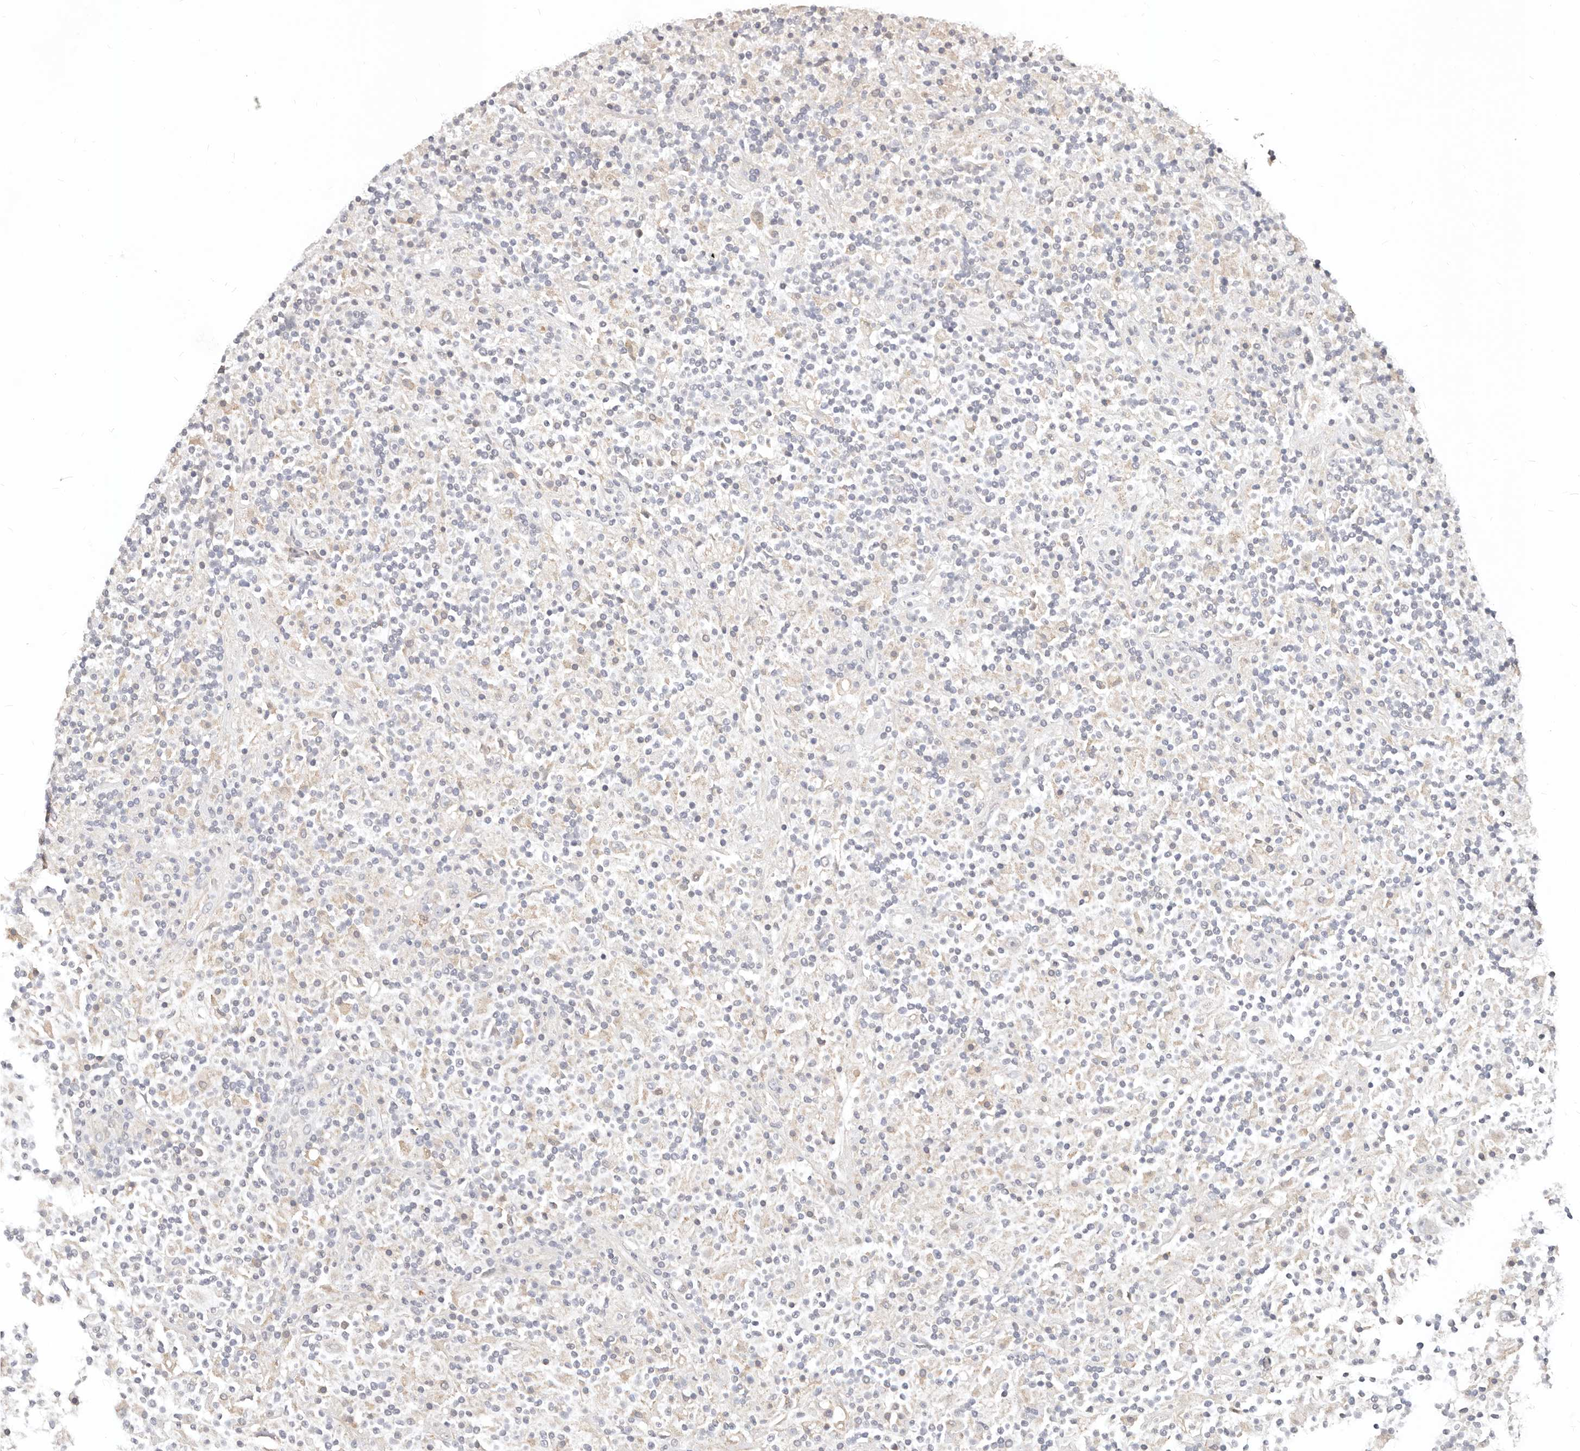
{"staining": {"intensity": "negative", "quantity": "none", "location": "none"}, "tissue": "lymphoma", "cell_type": "Tumor cells", "image_type": "cancer", "snomed": [{"axis": "morphology", "description": "Hodgkin's disease, NOS"}, {"axis": "topography", "description": "Lymph node"}], "caption": "A high-resolution photomicrograph shows immunohistochemistry (IHC) staining of lymphoma, which shows no significant positivity in tumor cells.", "gene": "USP49", "patient": {"sex": "male", "age": 70}}